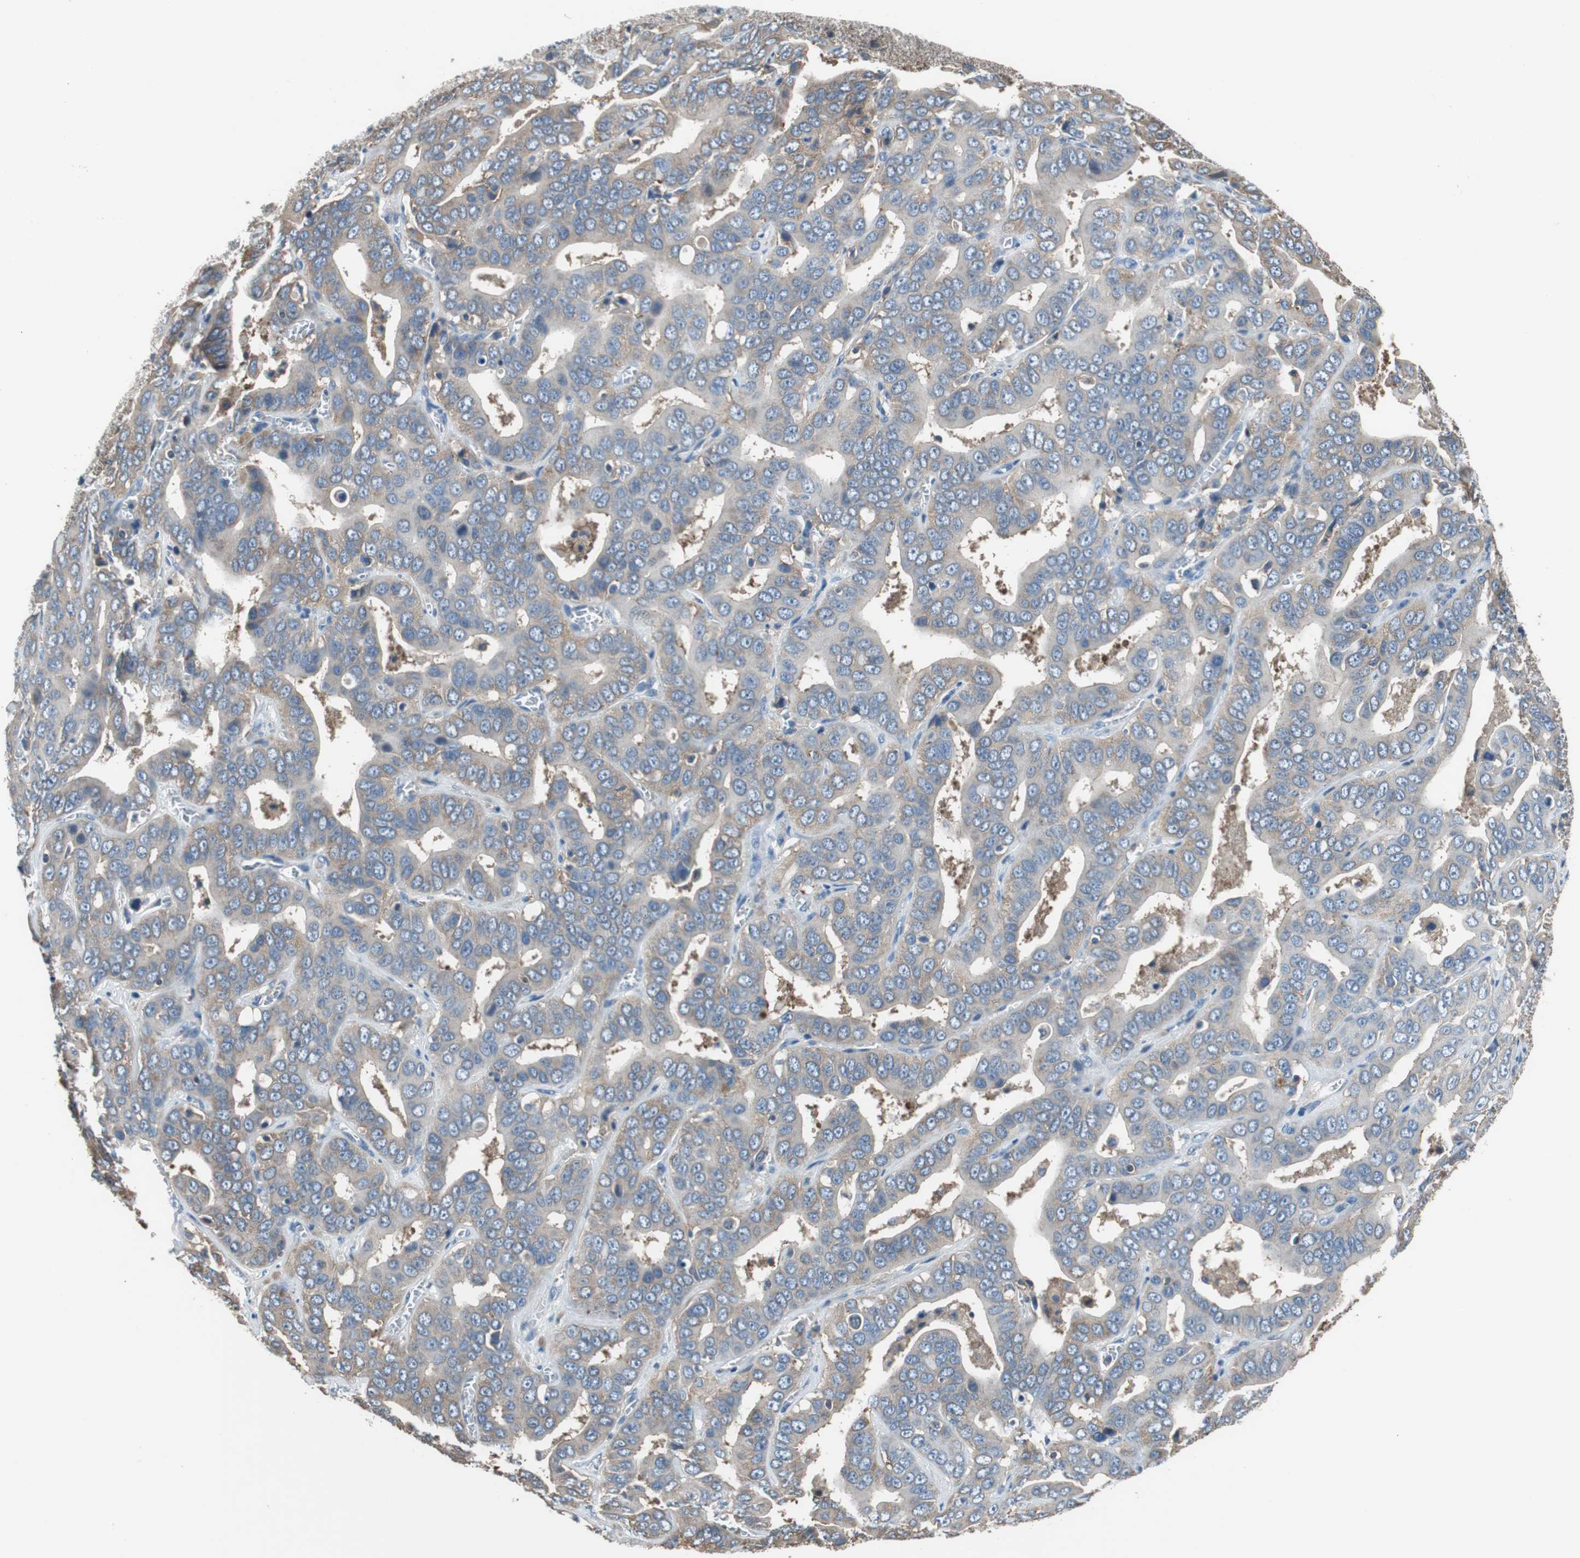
{"staining": {"intensity": "weak", "quantity": "25%-75%", "location": "cytoplasmic/membranous"}, "tissue": "liver cancer", "cell_type": "Tumor cells", "image_type": "cancer", "snomed": [{"axis": "morphology", "description": "Cholangiocarcinoma"}, {"axis": "topography", "description": "Liver"}], "caption": "Tumor cells demonstrate low levels of weak cytoplasmic/membranous positivity in about 25%-75% of cells in human cholangiocarcinoma (liver).", "gene": "PRKCA", "patient": {"sex": "female", "age": 52}}